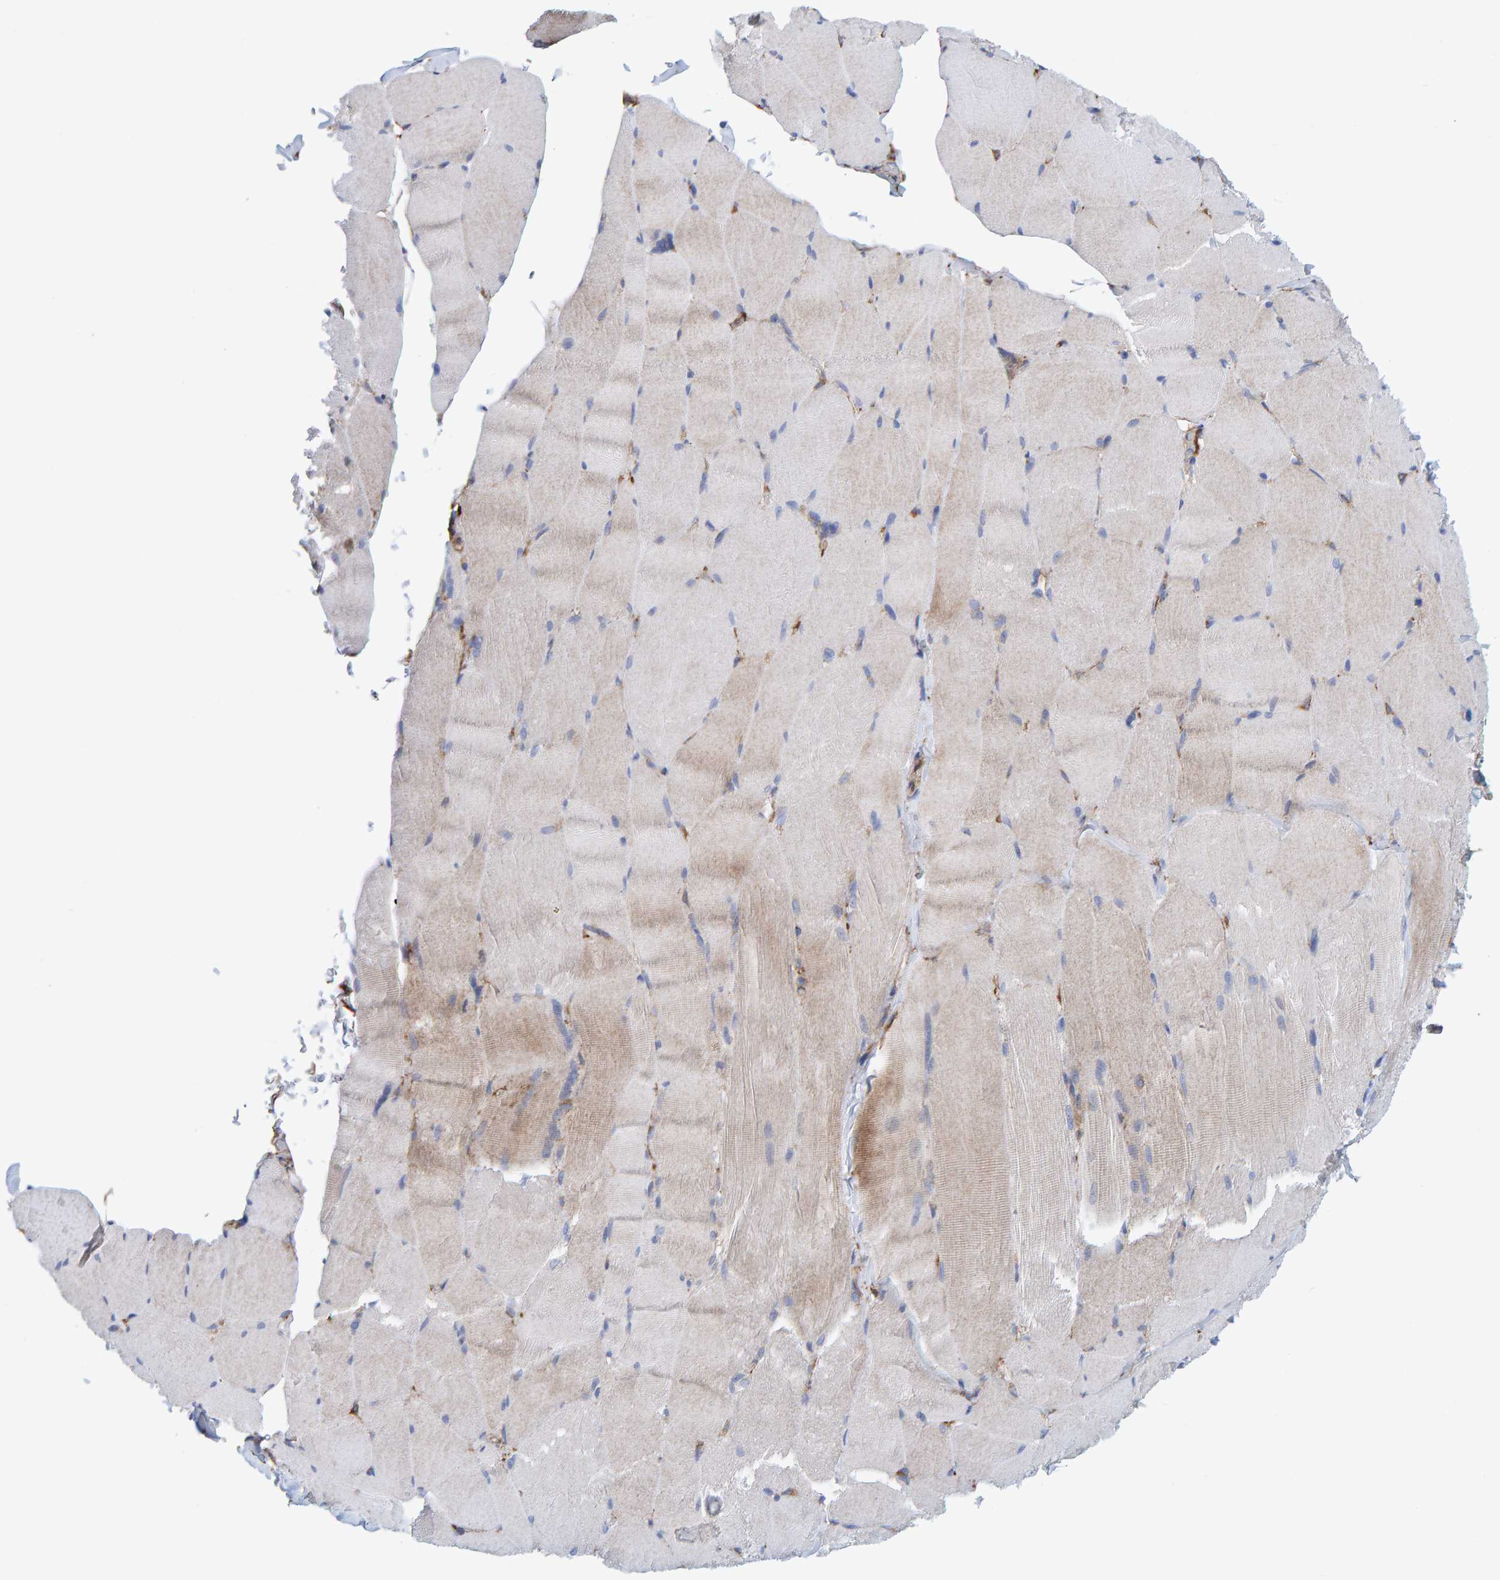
{"staining": {"intensity": "weak", "quantity": "<25%", "location": "cytoplasmic/membranous"}, "tissue": "skeletal muscle", "cell_type": "Myocytes", "image_type": "normal", "snomed": [{"axis": "morphology", "description": "Normal tissue, NOS"}, {"axis": "topography", "description": "Skin"}, {"axis": "topography", "description": "Skeletal muscle"}], "caption": "Protein analysis of benign skeletal muscle exhibits no significant expression in myocytes. Brightfield microscopy of IHC stained with DAB (brown) and hematoxylin (blue), captured at high magnification.", "gene": "MVP", "patient": {"sex": "male", "age": 83}}